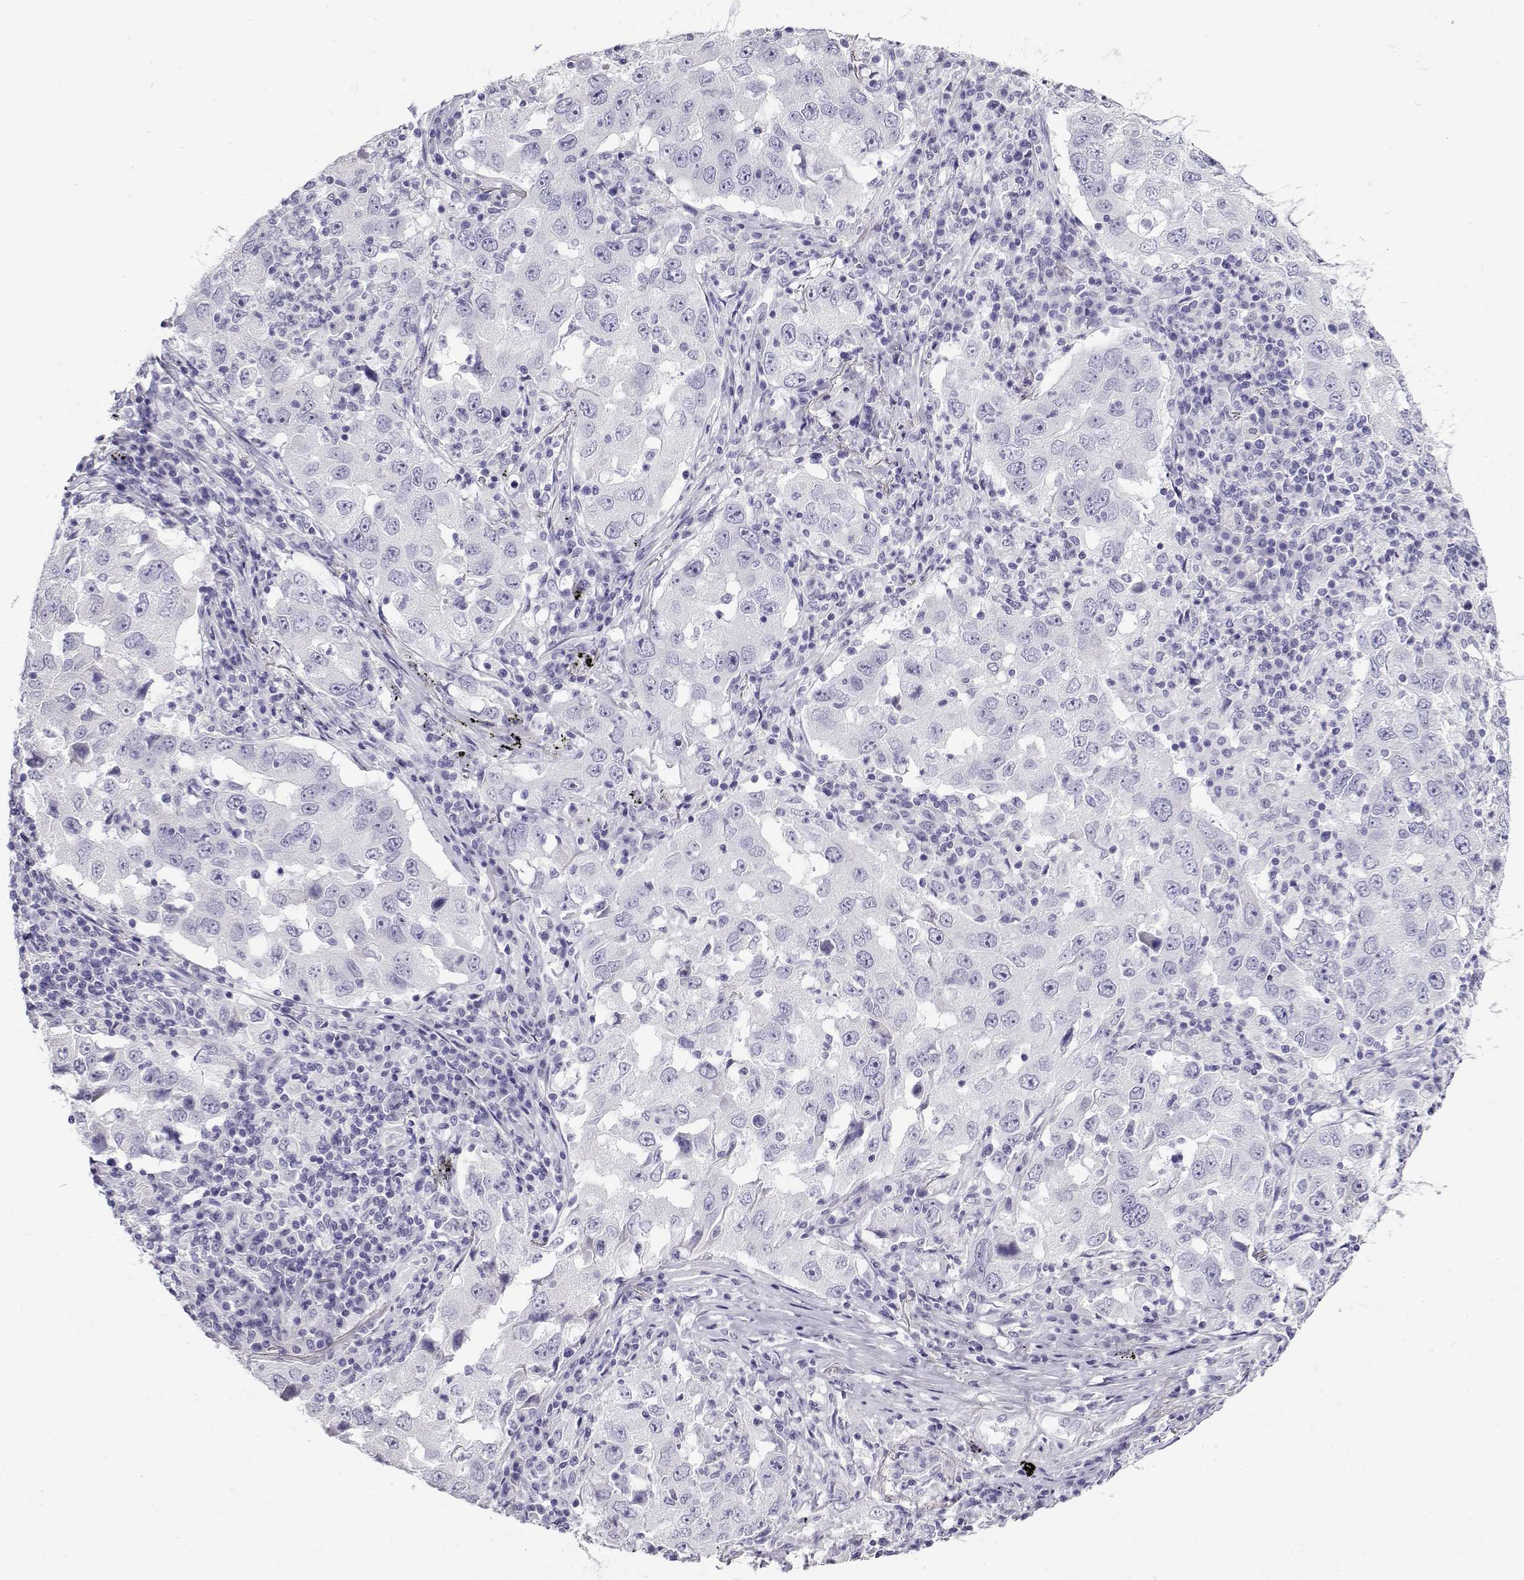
{"staining": {"intensity": "negative", "quantity": "none", "location": "none"}, "tissue": "lung cancer", "cell_type": "Tumor cells", "image_type": "cancer", "snomed": [{"axis": "morphology", "description": "Adenocarcinoma, NOS"}, {"axis": "topography", "description": "Lung"}], "caption": "This is a micrograph of immunohistochemistry (IHC) staining of lung cancer, which shows no positivity in tumor cells.", "gene": "CABS1", "patient": {"sex": "male", "age": 73}}